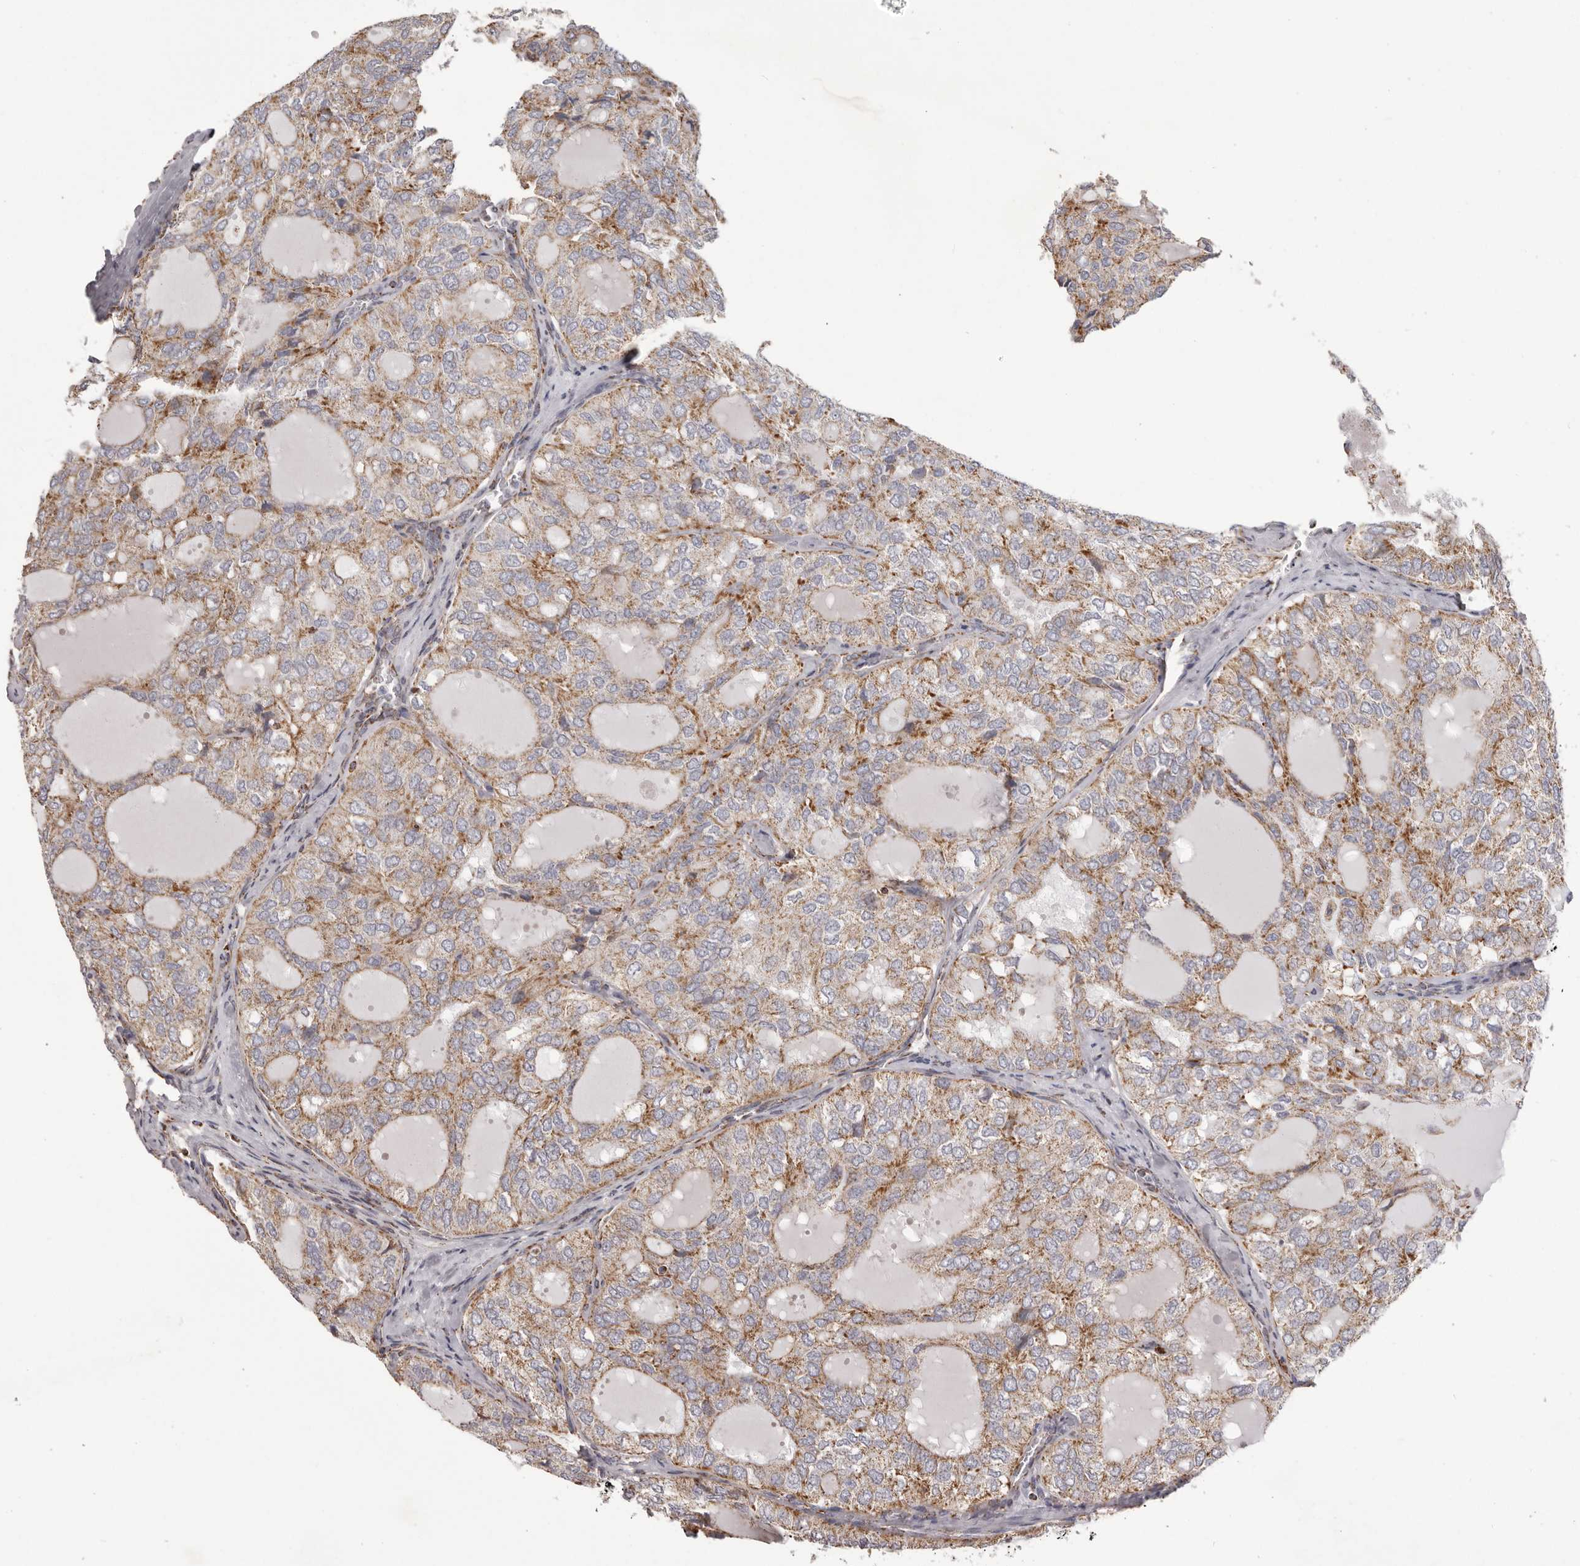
{"staining": {"intensity": "moderate", "quantity": ">75%", "location": "cytoplasmic/membranous"}, "tissue": "thyroid cancer", "cell_type": "Tumor cells", "image_type": "cancer", "snomed": [{"axis": "morphology", "description": "Follicular adenoma carcinoma, NOS"}, {"axis": "topography", "description": "Thyroid gland"}], "caption": "Protein analysis of thyroid cancer (follicular adenoma carcinoma) tissue displays moderate cytoplasmic/membranous staining in about >75% of tumor cells.", "gene": "CHRM2", "patient": {"sex": "male", "age": 75}}